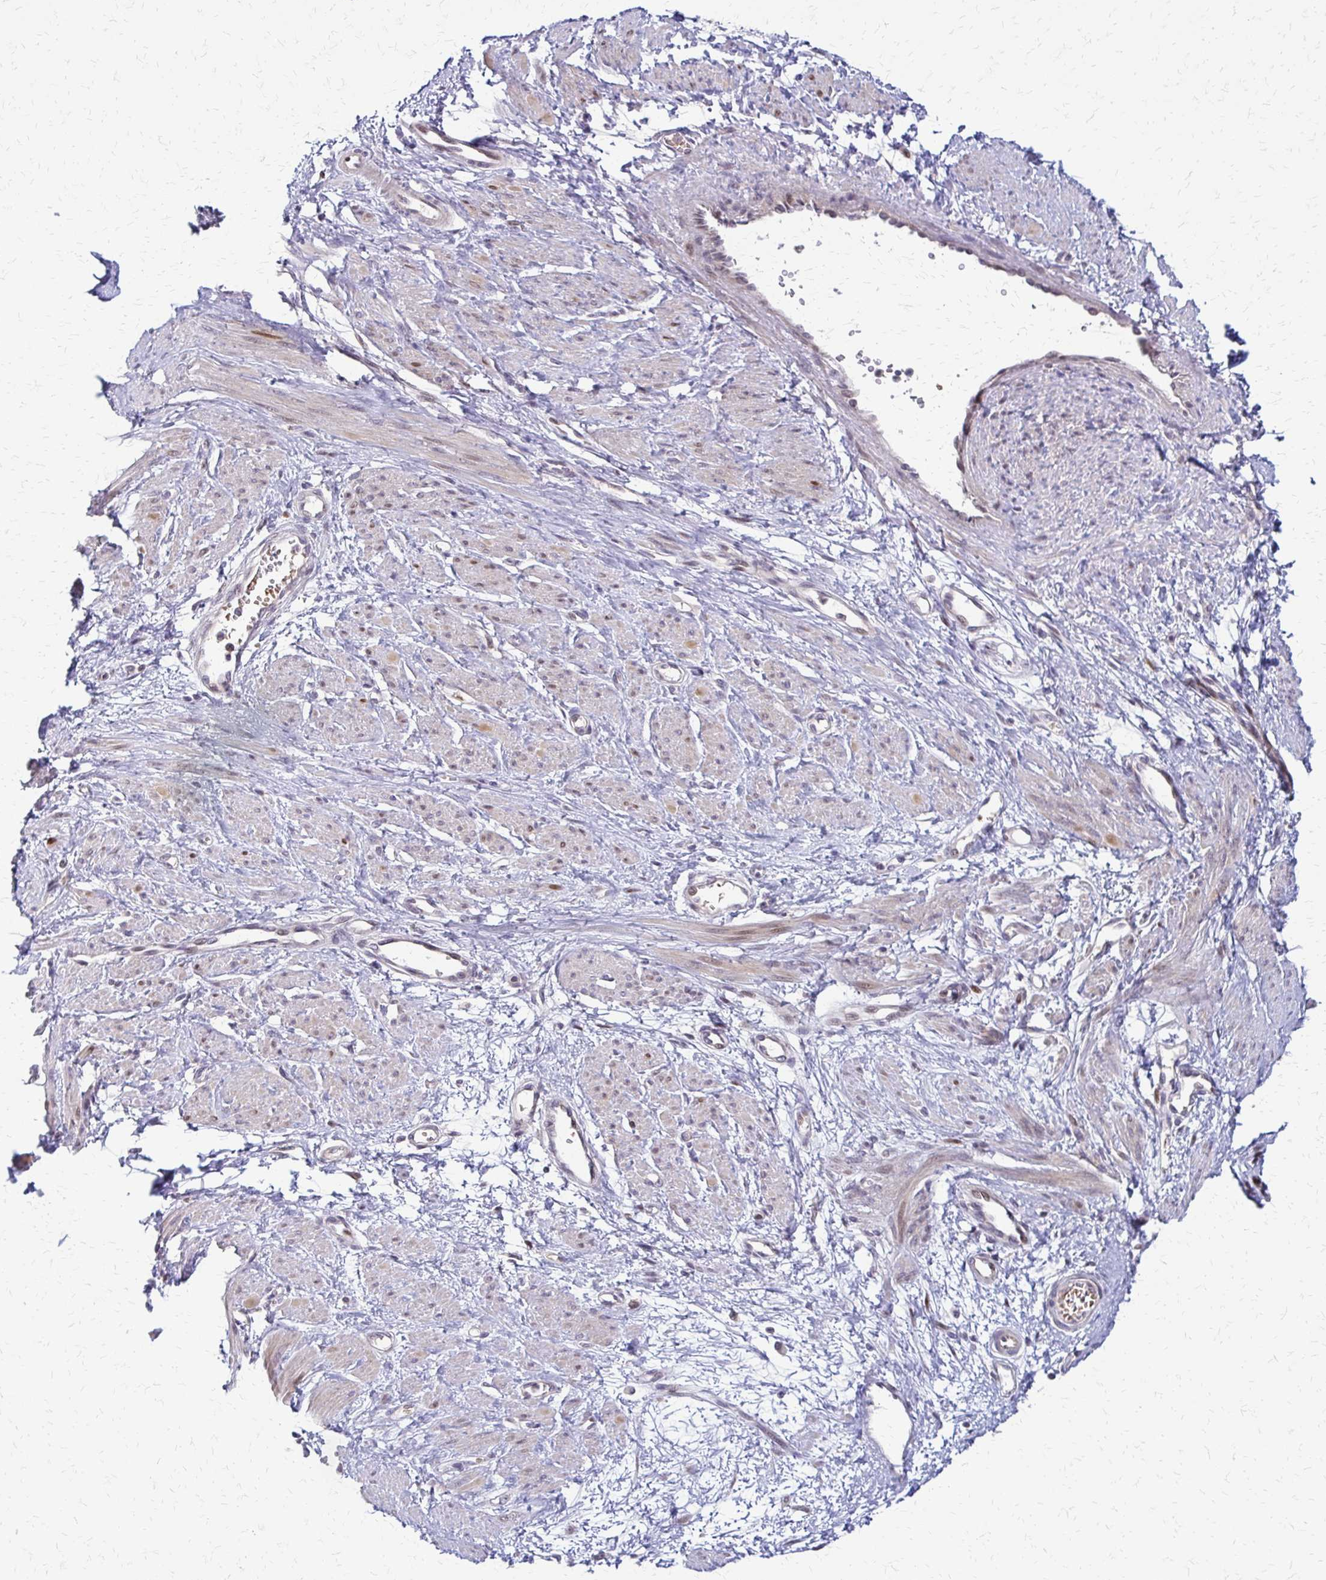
{"staining": {"intensity": "moderate", "quantity": "25%-75%", "location": "cytoplasmic/membranous,nuclear"}, "tissue": "smooth muscle", "cell_type": "Smooth muscle cells", "image_type": "normal", "snomed": [{"axis": "morphology", "description": "Normal tissue, NOS"}, {"axis": "topography", "description": "Smooth muscle"}, {"axis": "topography", "description": "Uterus"}], "caption": "A histopathology image of human smooth muscle stained for a protein reveals moderate cytoplasmic/membranous,nuclear brown staining in smooth muscle cells.", "gene": "TRIR", "patient": {"sex": "female", "age": 39}}